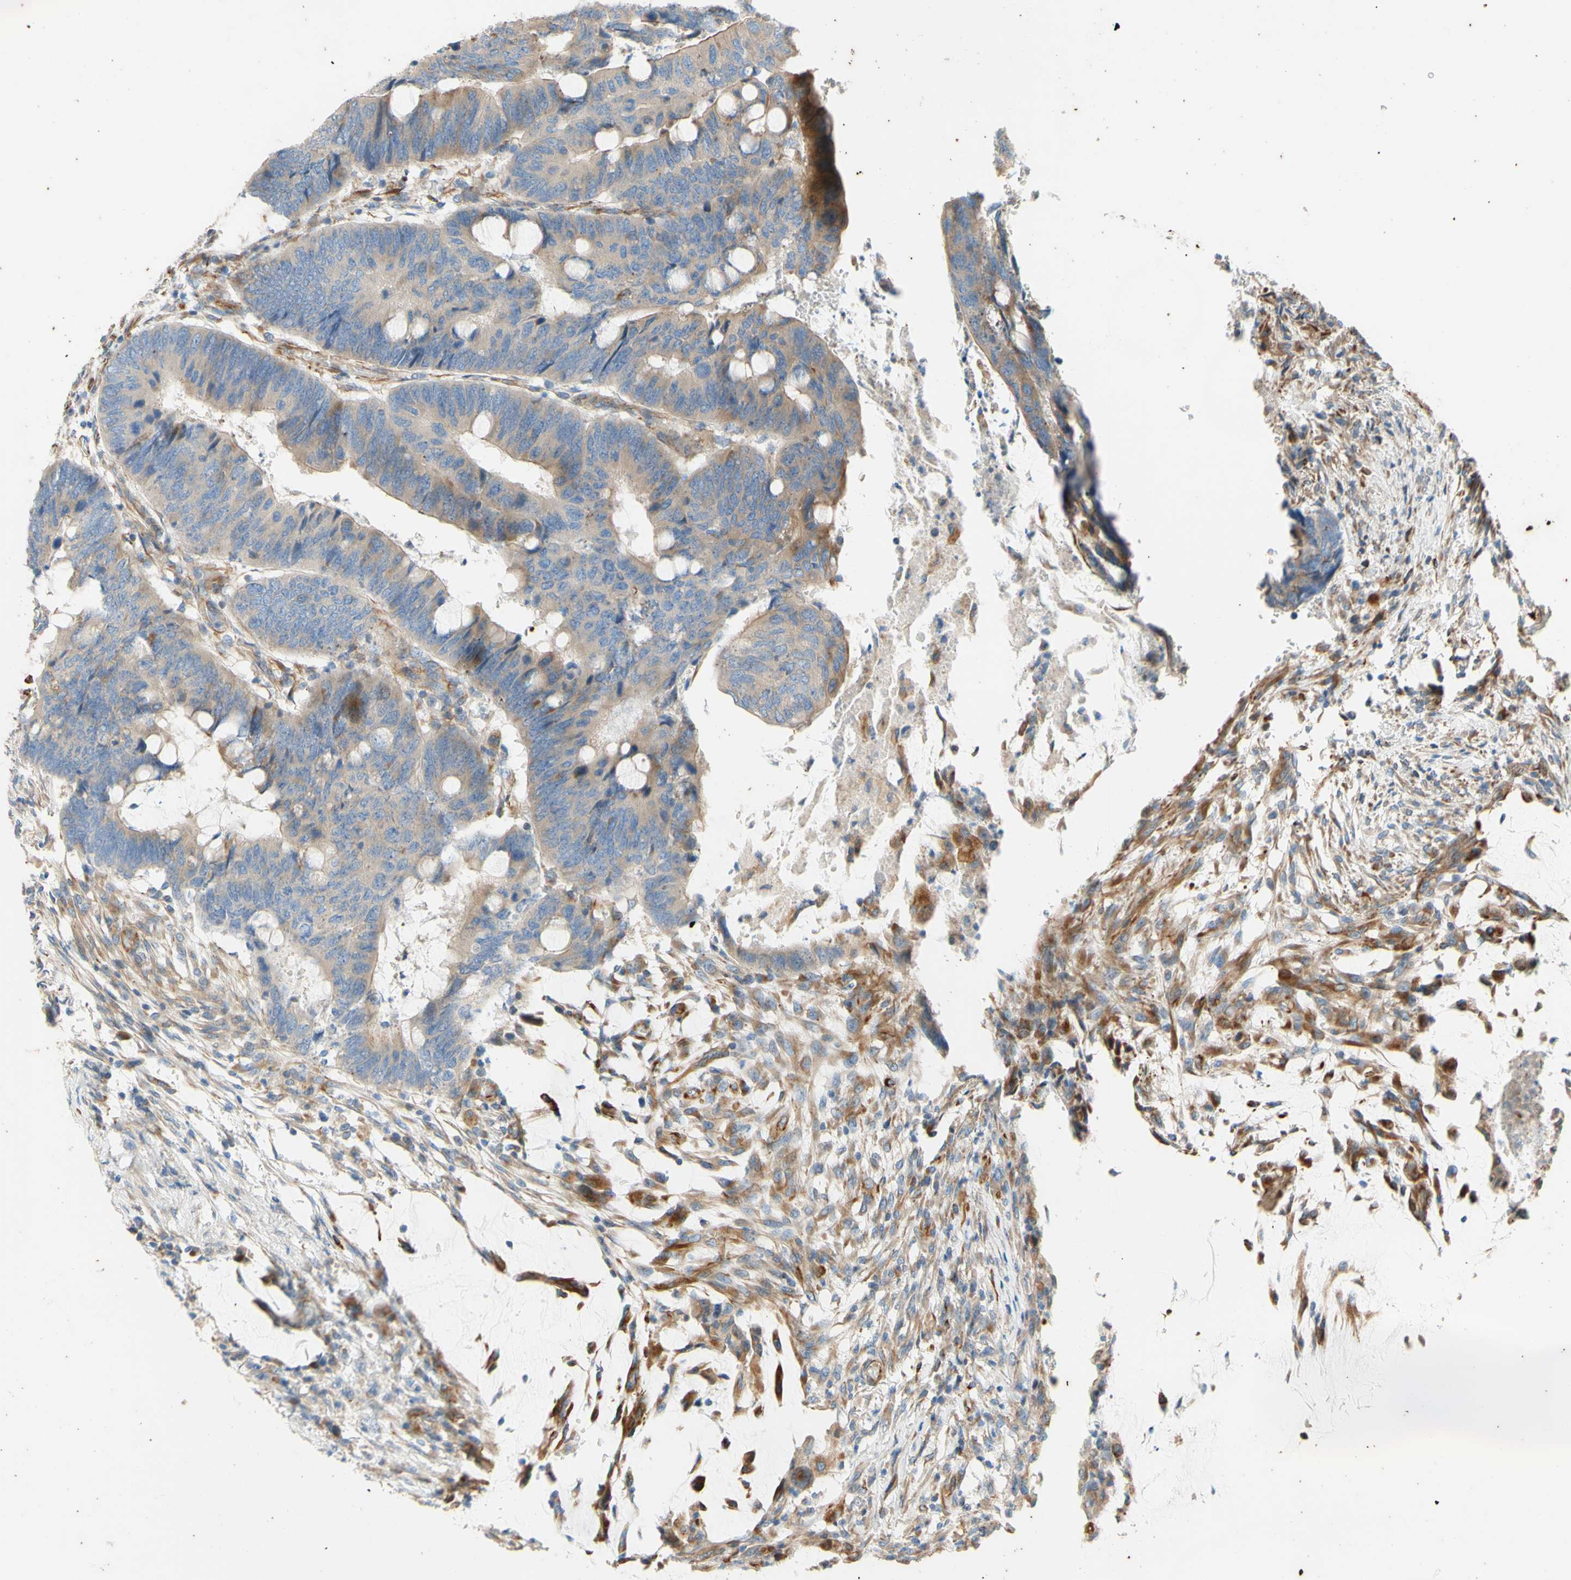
{"staining": {"intensity": "moderate", "quantity": ">75%", "location": "cytoplasmic/membranous"}, "tissue": "colorectal cancer", "cell_type": "Tumor cells", "image_type": "cancer", "snomed": [{"axis": "morphology", "description": "Normal tissue, NOS"}, {"axis": "morphology", "description": "Adenocarcinoma, NOS"}, {"axis": "topography", "description": "Rectum"}, {"axis": "topography", "description": "Peripheral nerve tissue"}], "caption": "Protein staining displays moderate cytoplasmic/membranous expression in approximately >75% of tumor cells in colorectal adenocarcinoma.", "gene": "C1orf43", "patient": {"sex": "male", "age": 92}}